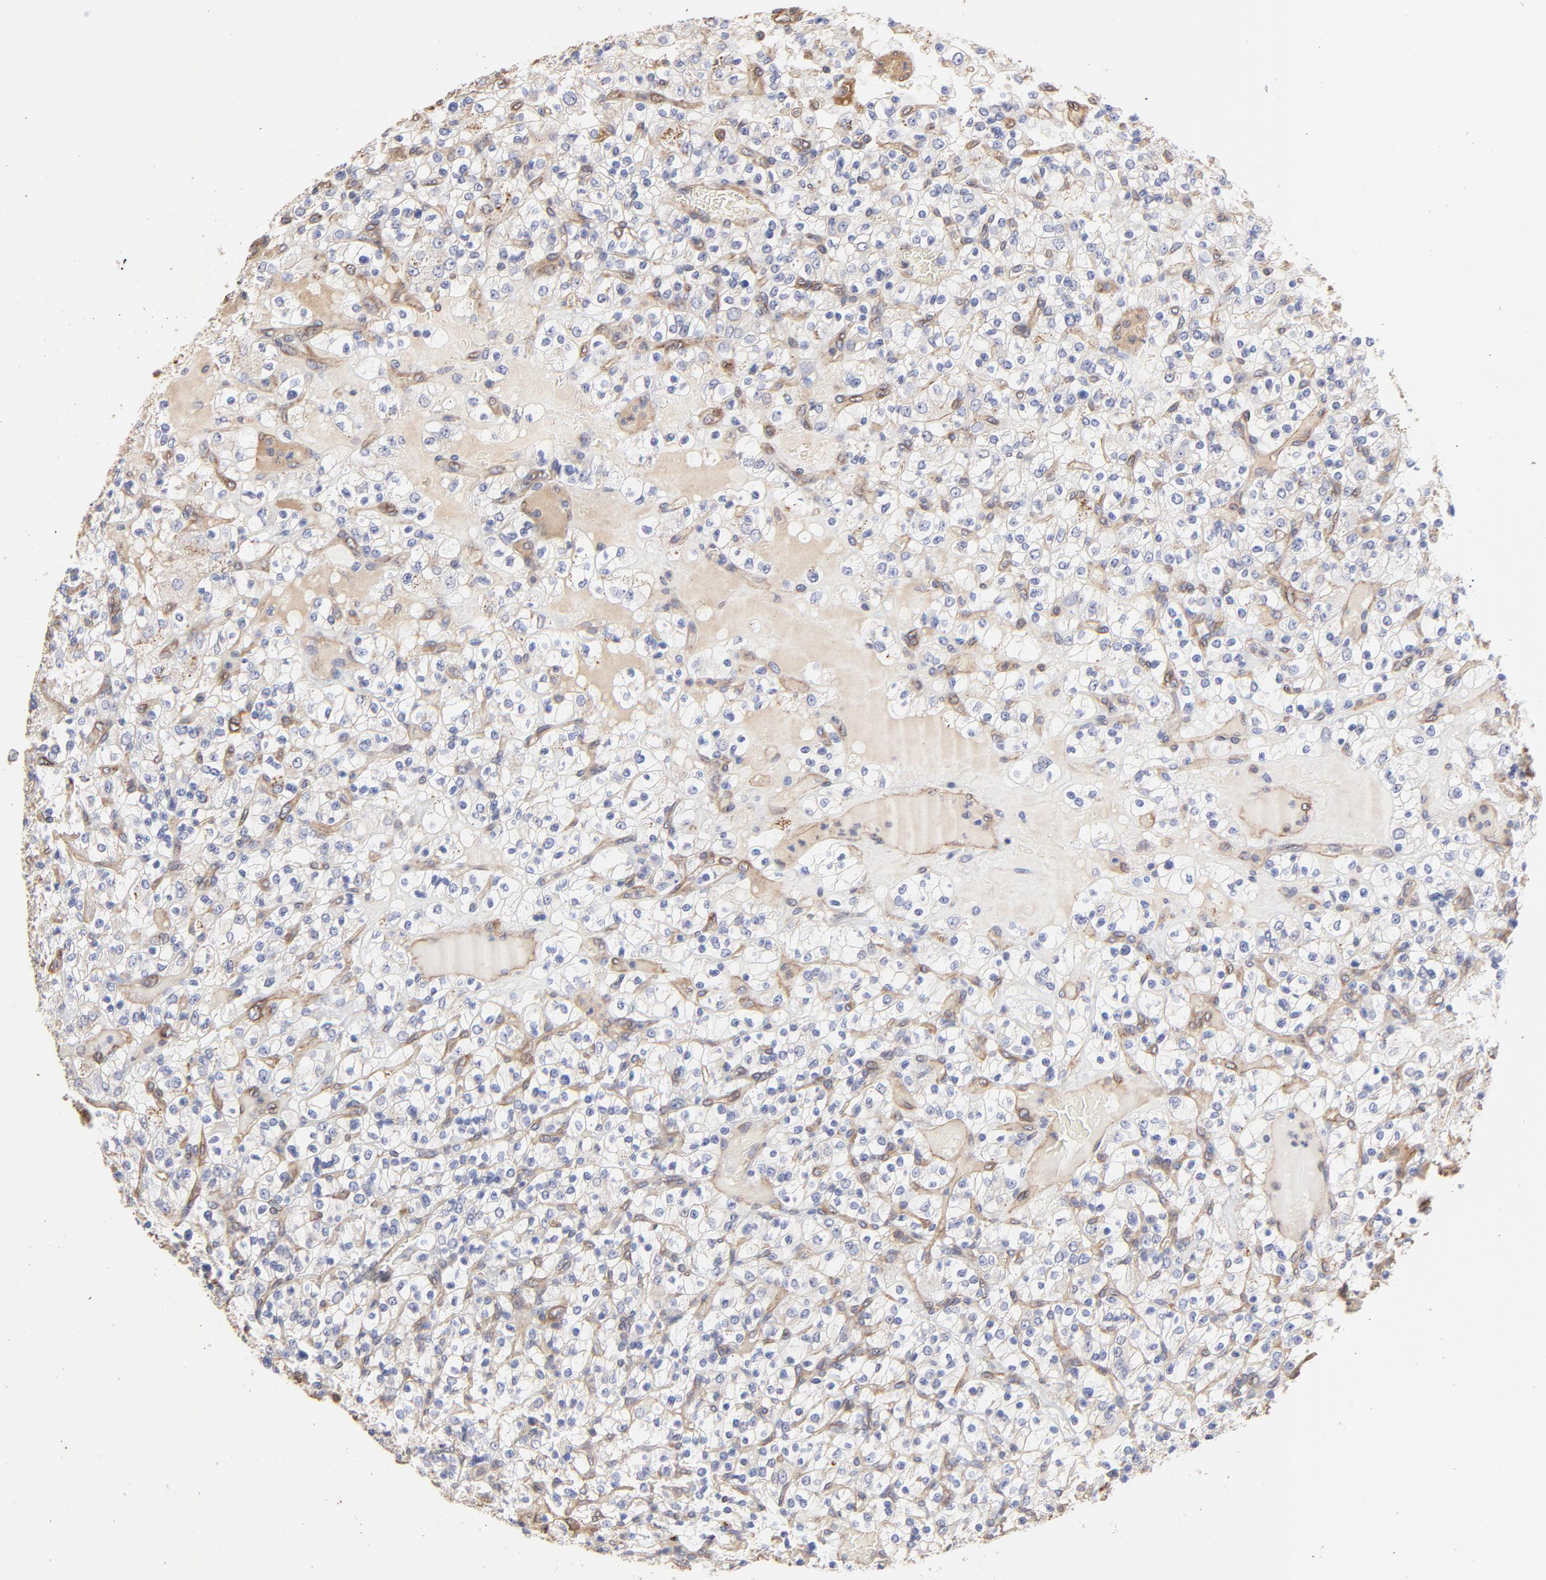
{"staining": {"intensity": "weak", "quantity": "<25%", "location": "cytoplasmic/membranous"}, "tissue": "renal cancer", "cell_type": "Tumor cells", "image_type": "cancer", "snomed": [{"axis": "morphology", "description": "Normal tissue, NOS"}, {"axis": "morphology", "description": "Adenocarcinoma, NOS"}, {"axis": "topography", "description": "Kidney"}], "caption": "Immunohistochemistry of human renal cancer shows no staining in tumor cells. (DAB (3,3'-diaminobenzidine) immunohistochemistry visualized using brightfield microscopy, high magnification).", "gene": "LRCH2", "patient": {"sex": "female", "age": 72}}